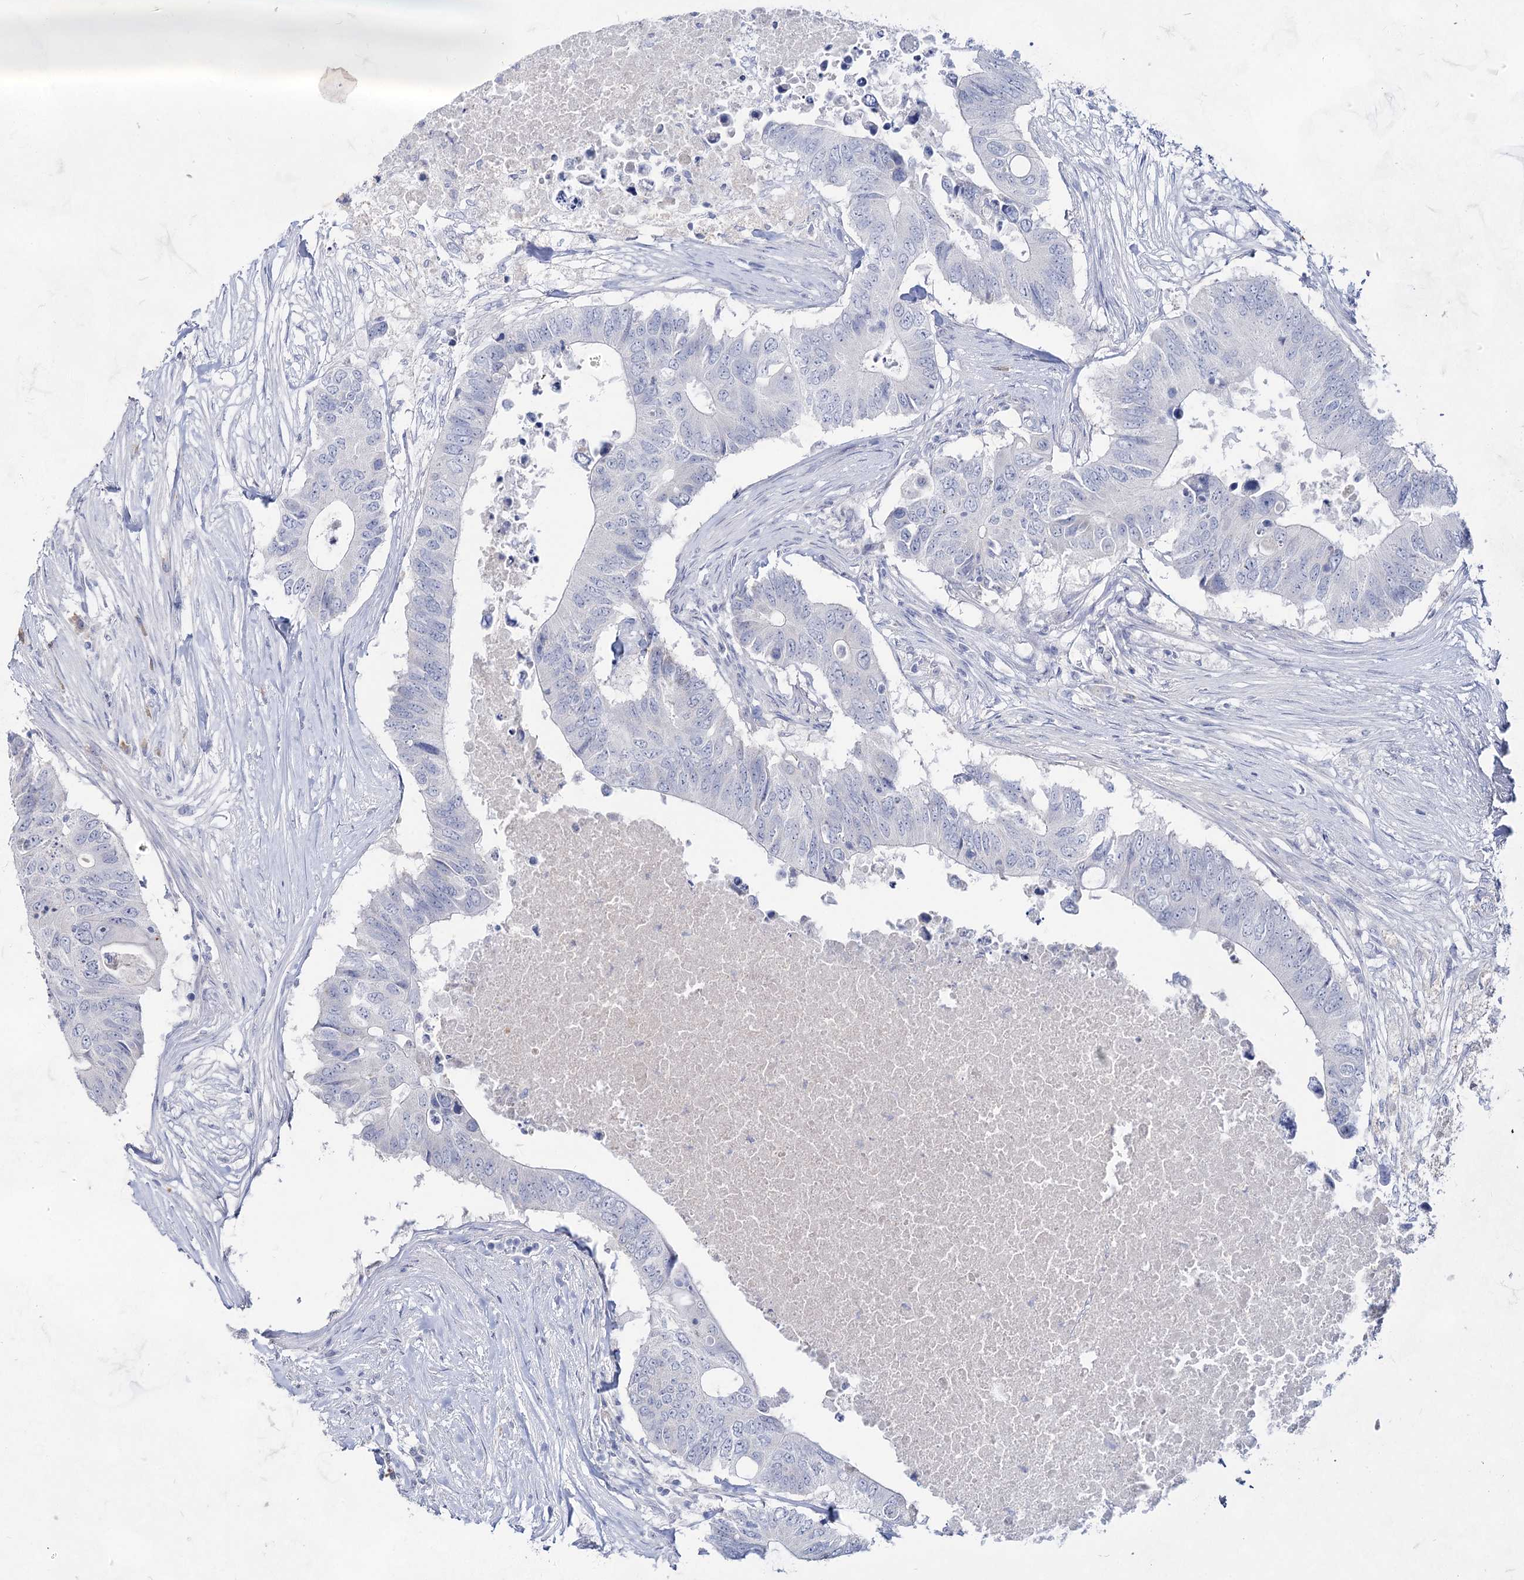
{"staining": {"intensity": "negative", "quantity": "none", "location": "none"}, "tissue": "colorectal cancer", "cell_type": "Tumor cells", "image_type": "cancer", "snomed": [{"axis": "morphology", "description": "Adenocarcinoma, NOS"}, {"axis": "topography", "description": "Colon"}], "caption": "IHC image of human colorectal cancer (adenocarcinoma) stained for a protein (brown), which shows no staining in tumor cells. (DAB (3,3'-diaminobenzidine) immunohistochemistry (IHC) with hematoxylin counter stain).", "gene": "ACRV1", "patient": {"sex": "male", "age": 71}}